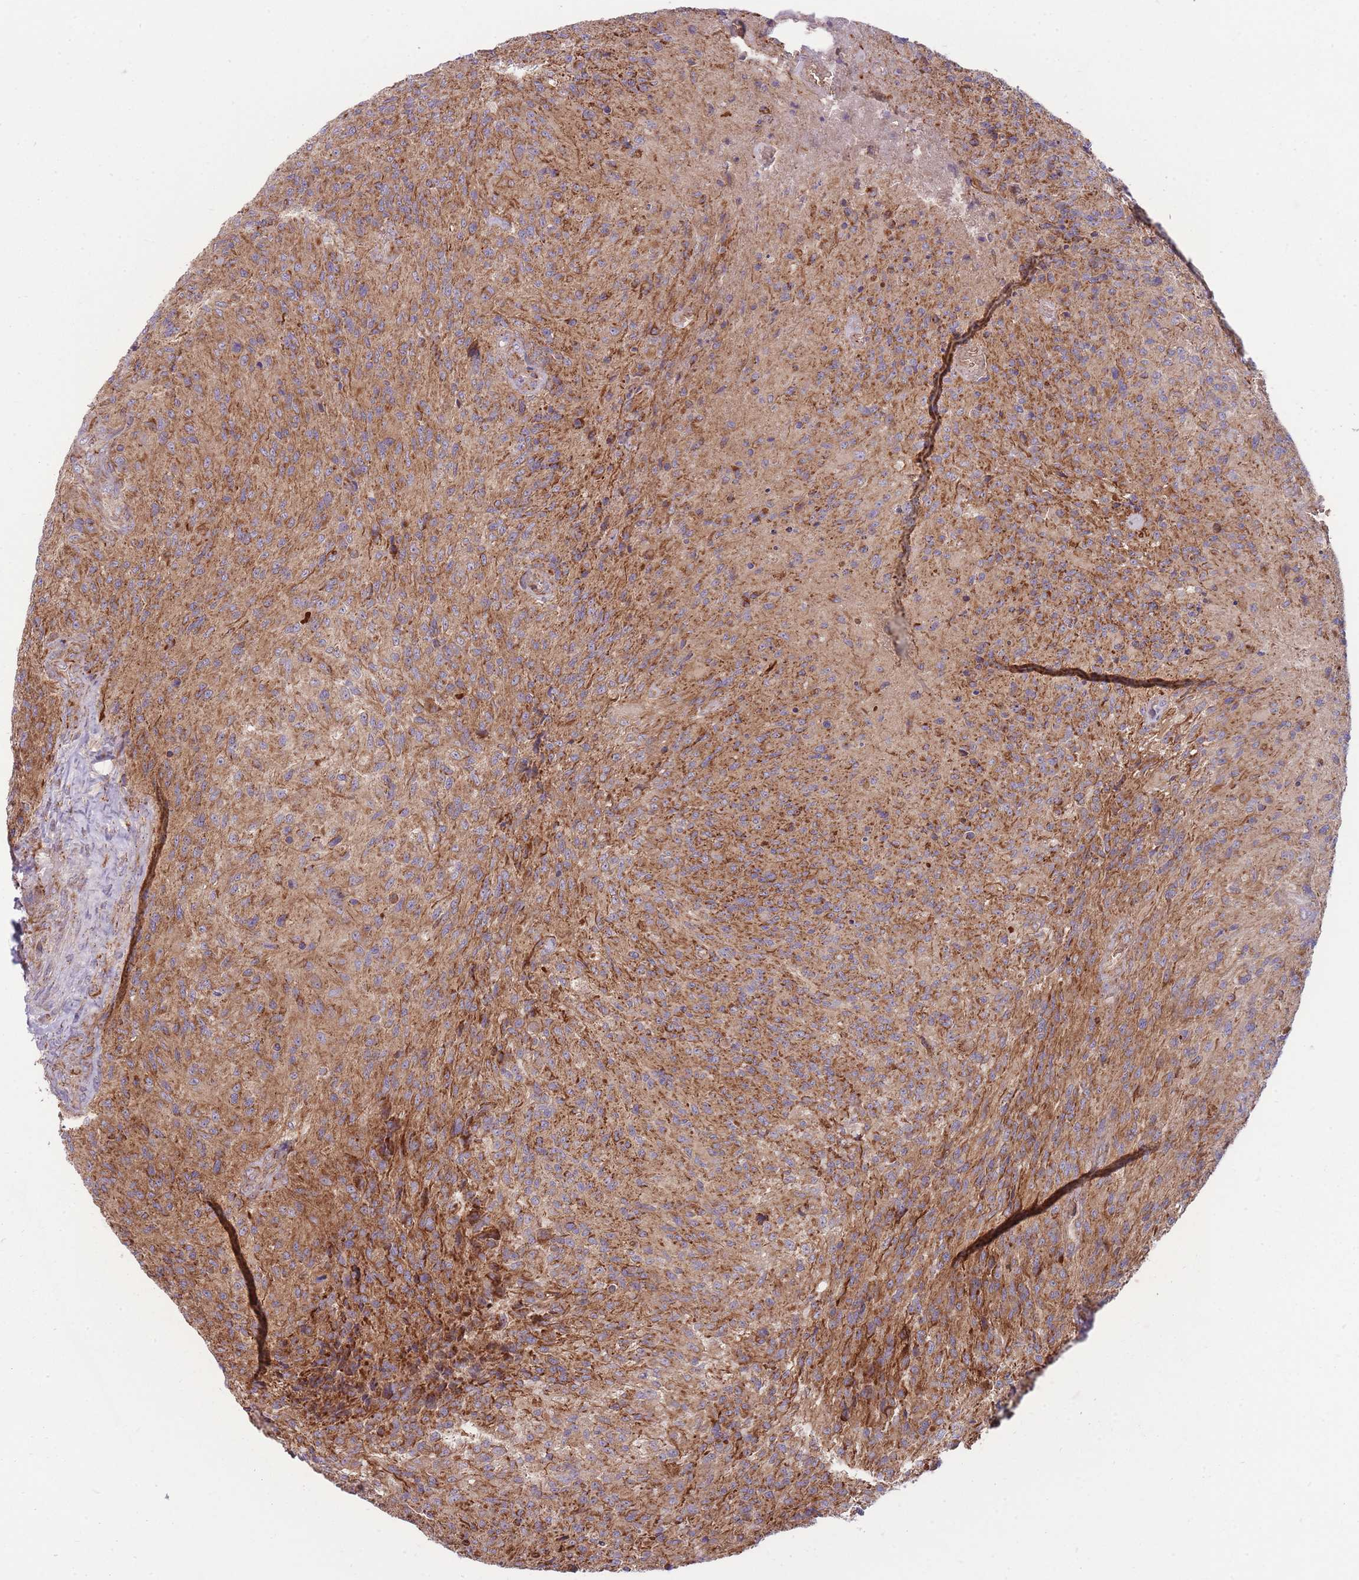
{"staining": {"intensity": "moderate", "quantity": ">75%", "location": "cytoplasmic/membranous"}, "tissue": "glioma", "cell_type": "Tumor cells", "image_type": "cancer", "snomed": [{"axis": "morphology", "description": "Normal tissue, NOS"}, {"axis": "morphology", "description": "Glioma, malignant, High grade"}, {"axis": "topography", "description": "Cerebral cortex"}], "caption": "Moderate cytoplasmic/membranous expression is appreciated in about >75% of tumor cells in glioma.", "gene": "ANKRD10", "patient": {"sex": "male", "age": 56}}